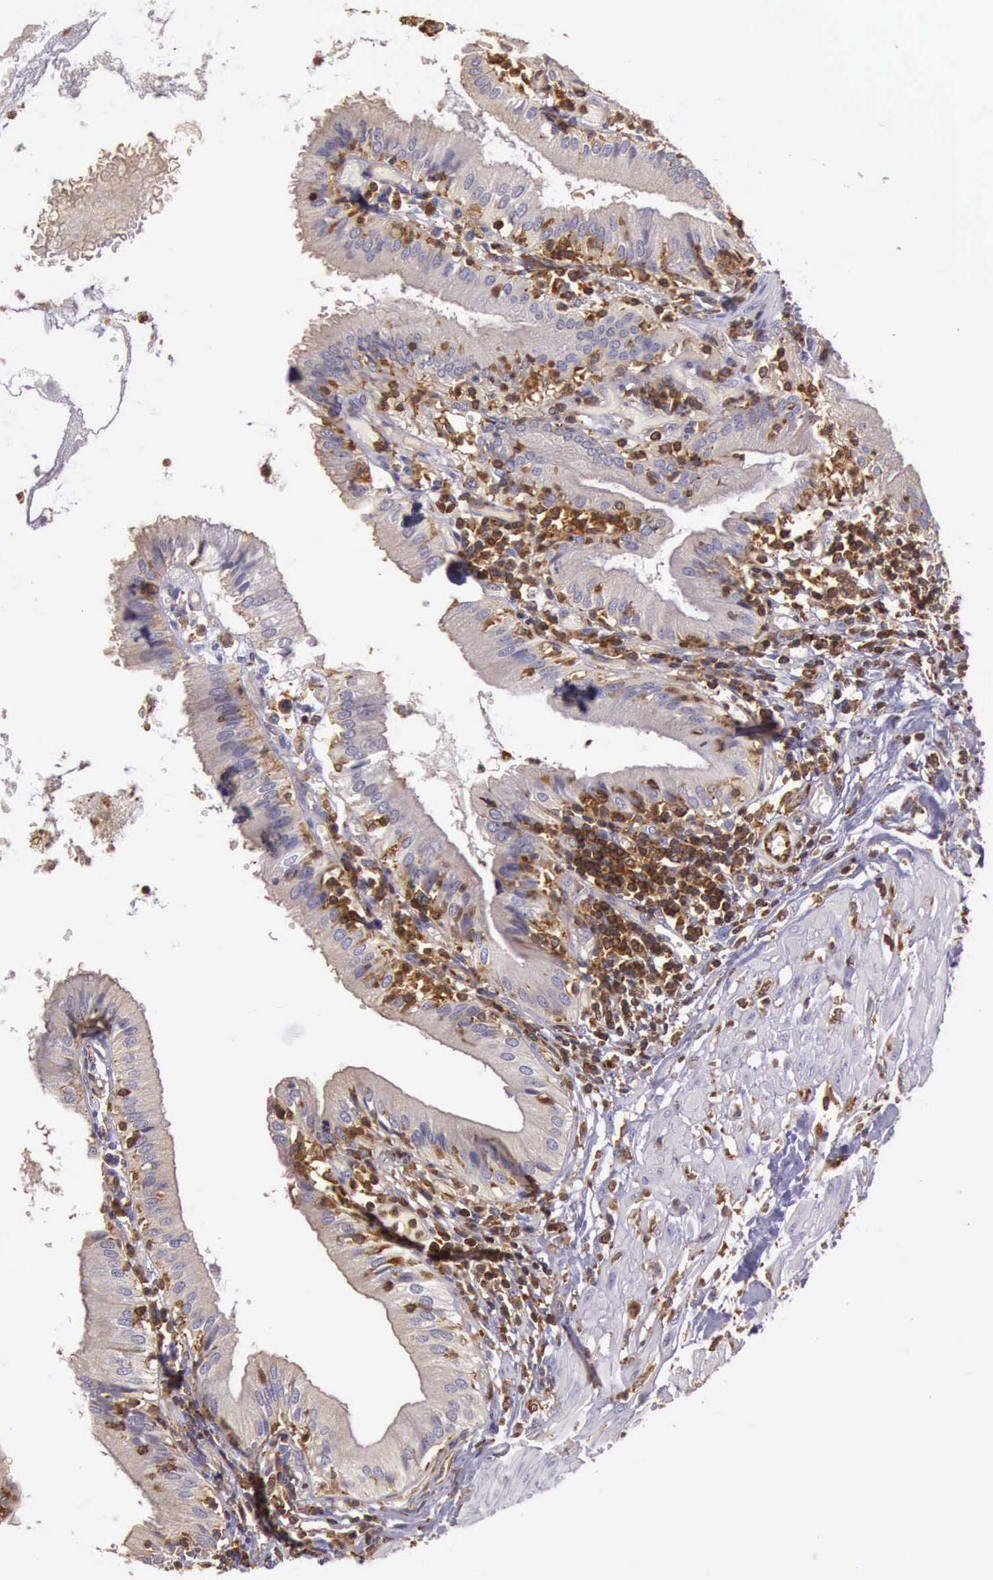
{"staining": {"intensity": "weak", "quantity": "<25%", "location": "cytoplasmic/membranous"}, "tissue": "gallbladder", "cell_type": "Glandular cells", "image_type": "normal", "snomed": [{"axis": "morphology", "description": "Normal tissue, NOS"}, {"axis": "topography", "description": "Gallbladder"}], "caption": "Glandular cells are negative for protein expression in normal human gallbladder. (Brightfield microscopy of DAB immunohistochemistry at high magnification).", "gene": "ARHGAP4", "patient": {"sex": "male", "age": 58}}